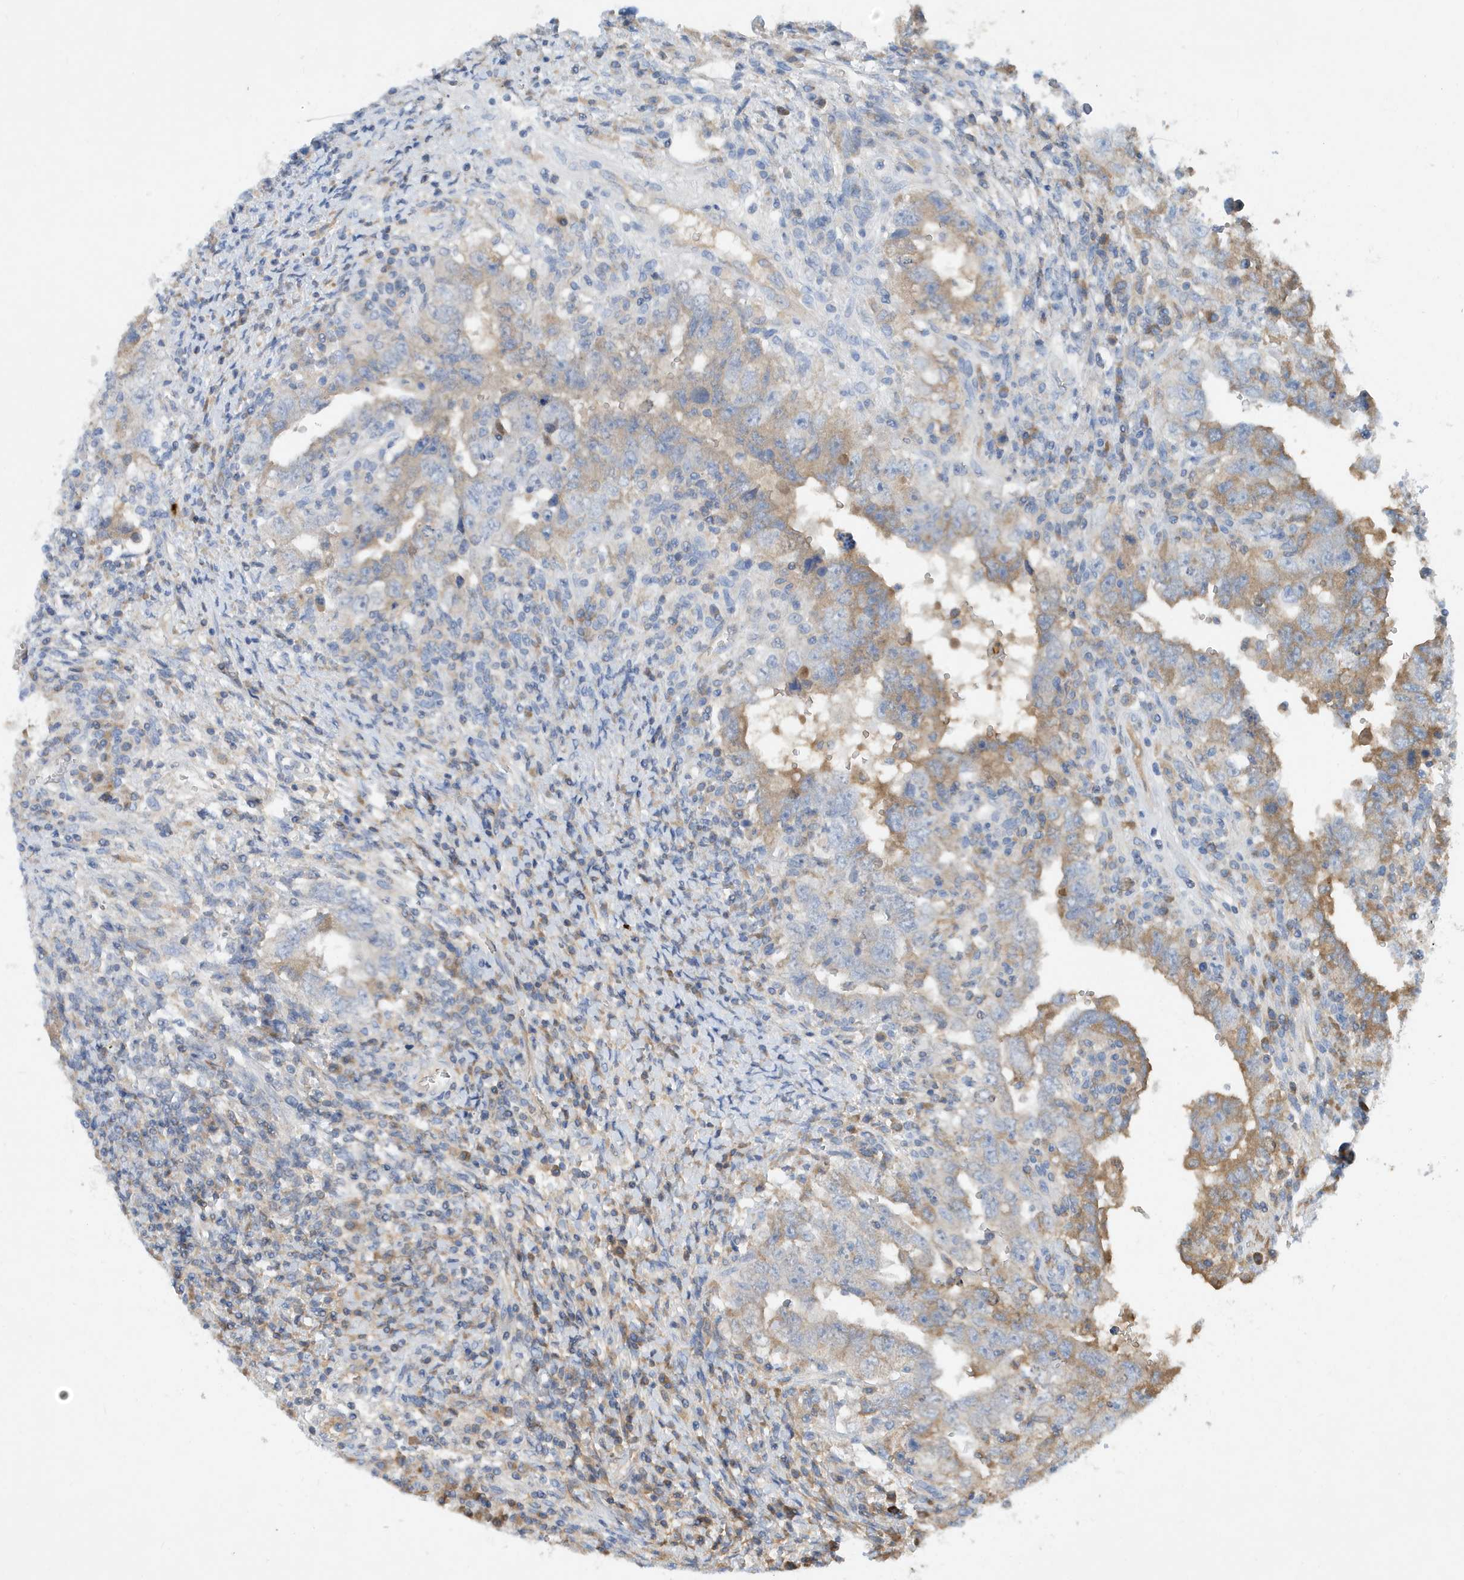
{"staining": {"intensity": "moderate", "quantity": "<25%", "location": "cytoplasmic/membranous"}, "tissue": "testis cancer", "cell_type": "Tumor cells", "image_type": "cancer", "snomed": [{"axis": "morphology", "description": "Carcinoma, Embryonal, NOS"}, {"axis": "topography", "description": "Testis"}], "caption": "Immunohistochemical staining of testis cancer (embryonal carcinoma) displays low levels of moderate cytoplasmic/membranous protein expression in about <25% of tumor cells. The staining is performed using DAB (3,3'-diaminobenzidine) brown chromogen to label protein expression. The nuclei are counter-stained blue using hematoxylin.", "gene": "STK19", "patient": {"sex": "male", "age": 26}}